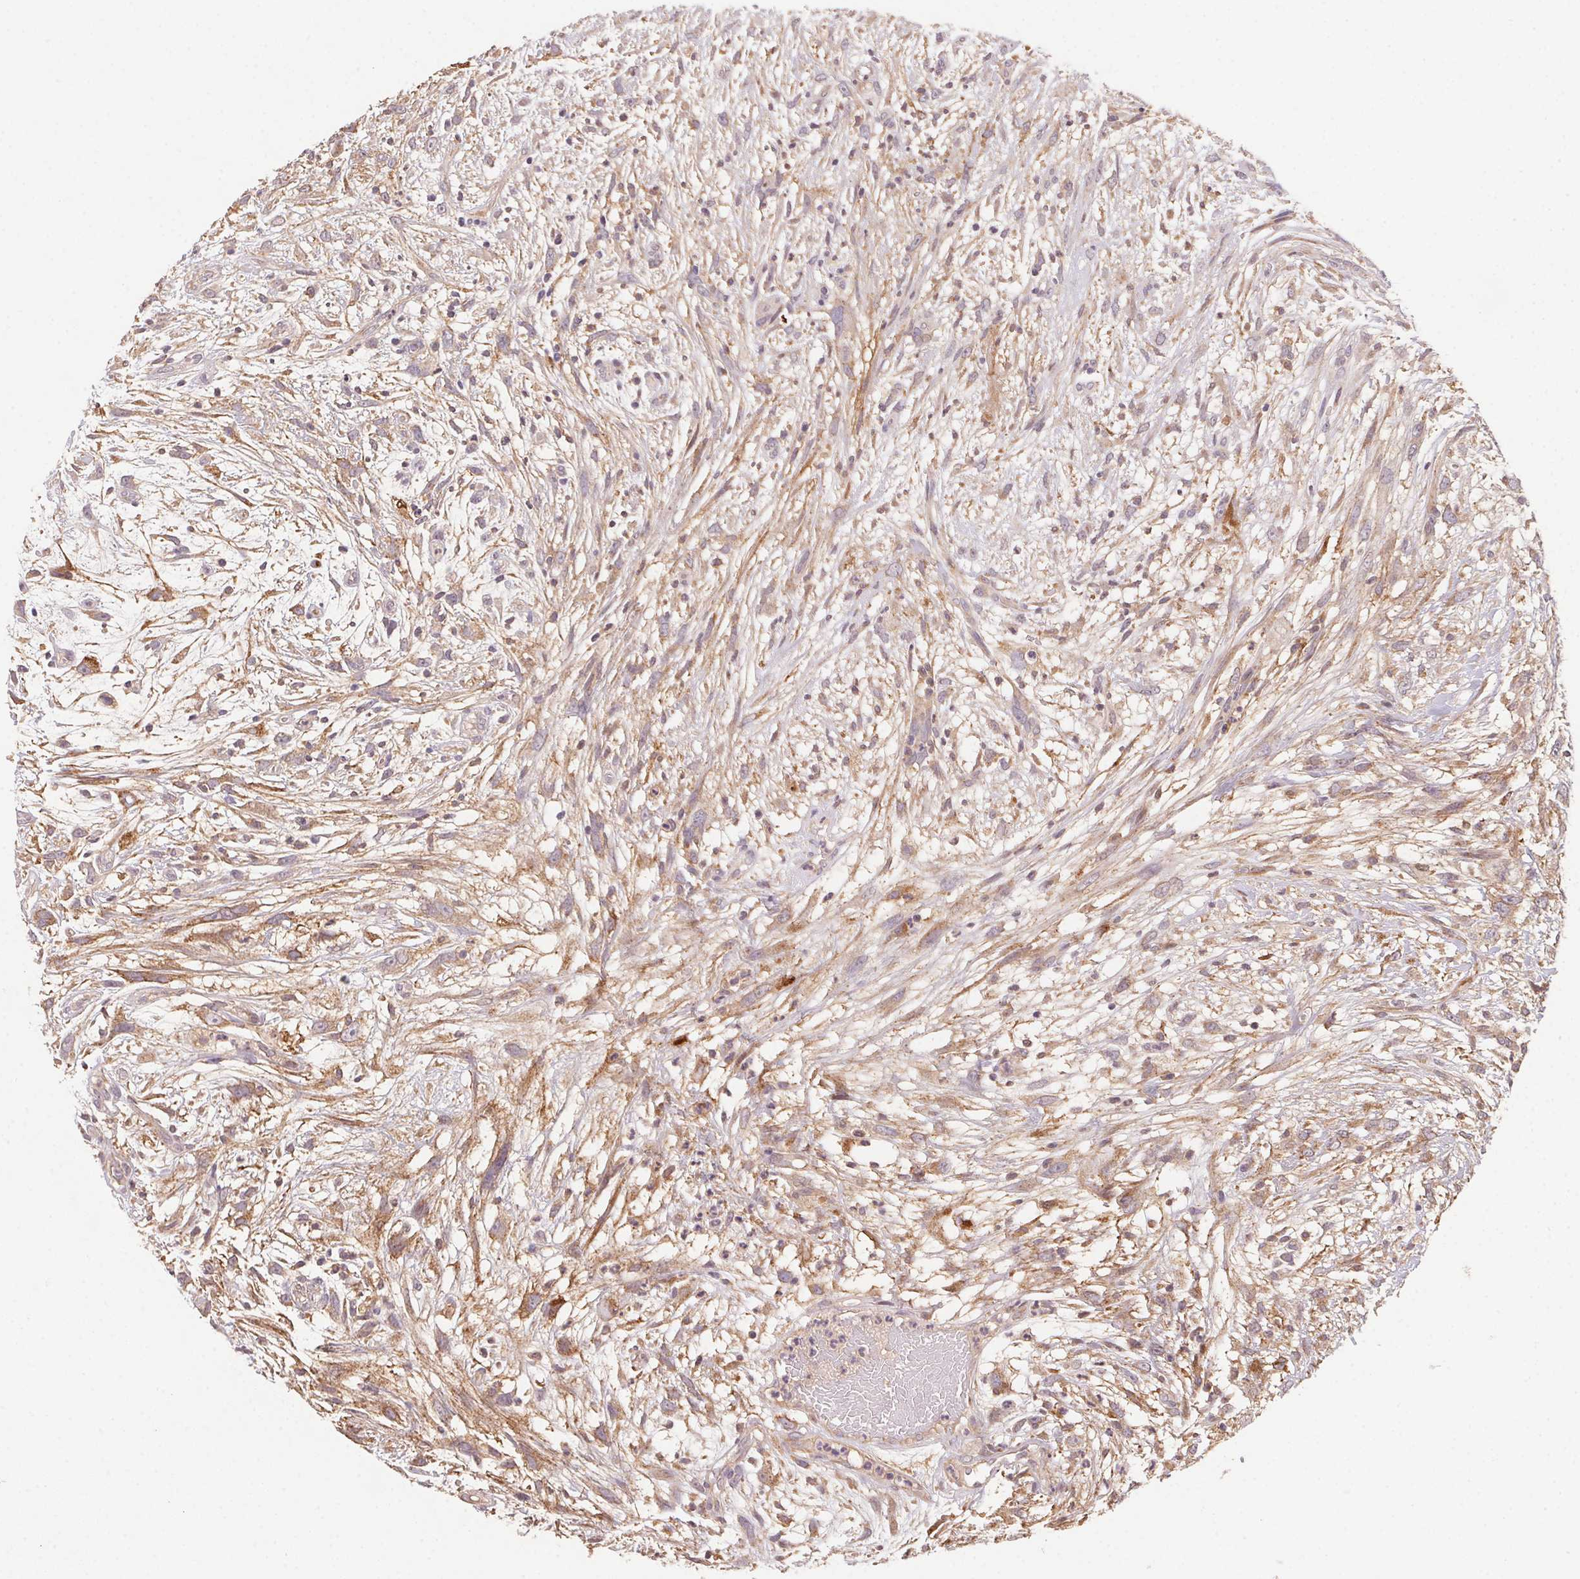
{"staining": {"intensity": "weak", "quantity": ">75%", "location": "cytoplasmic/membranous"}, "tissue": "head and neck cancer", "cell_type": "Tumor cells", "image_type": "cancer", "snomed": [{"axis": "morphology", "description": "Squamous cell carcinoma, NOS"}, {"axis": "topography", "description": "Head-Neck"}], "caption": "Protein expression analysis of human squamous cell carcinoma (head and neck) reveals weak cytoplasmic/membranous staining in approximately >75% of tumor cells.", "gene": "SLC52A2", "patient": {"sex": "male", "age": 65}}